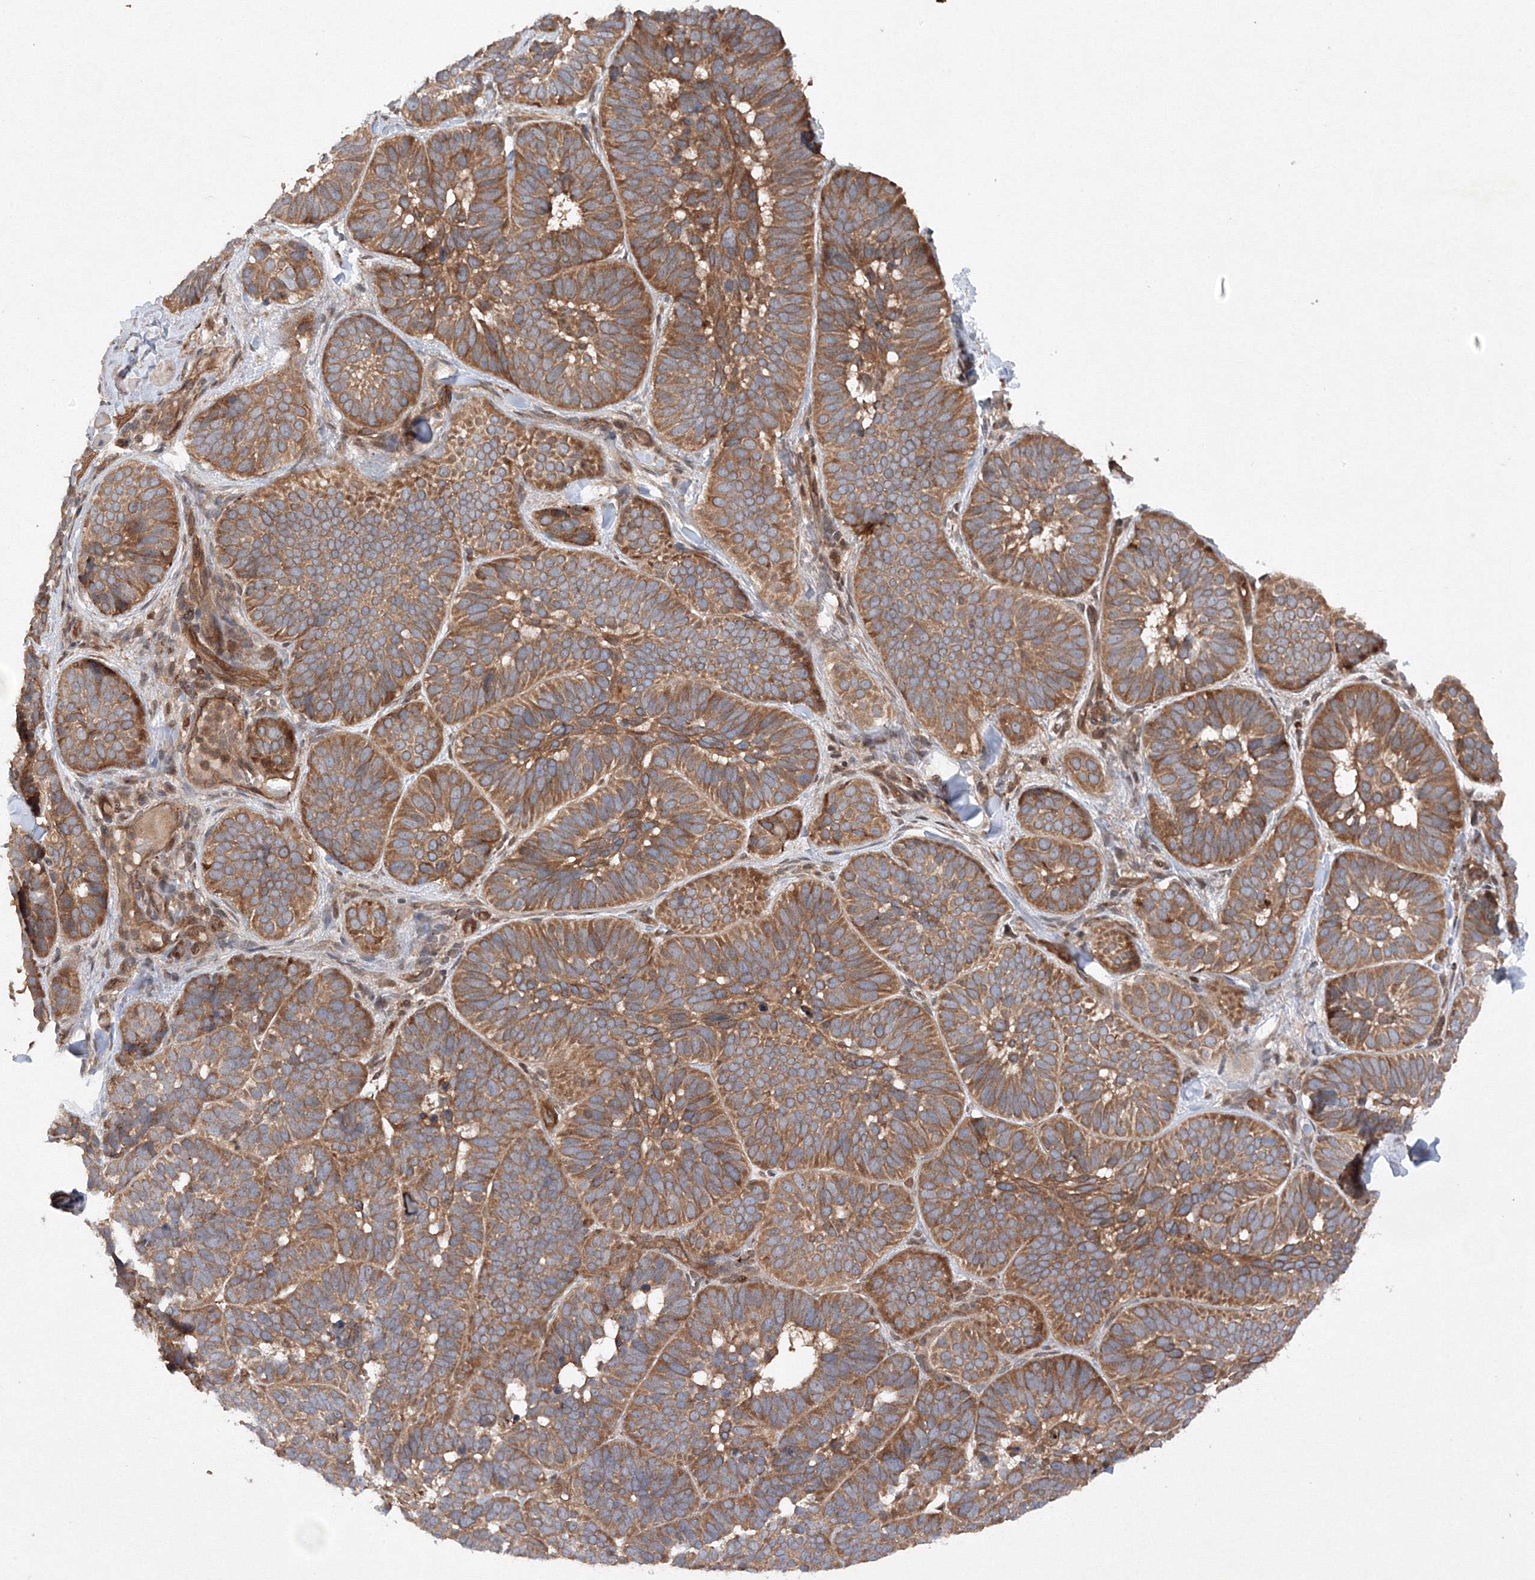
{"staining": {"intensity": "moderate", "quantity": ">75%", "location": "cytoplasmic/membranous"}, "tissue": "skin cancer", "cell_type": "Tumor cells", "image_type": "cancer", "snomed": [{"axis": "morphology", "description": "Basal cell carcinoma"}, {"axis": "topography", "description": "Skin"}], "caption": "Skin cancer stained for a protein shows moderate cytoplasmic/membranous positivity in tumor cells. The staining was performed using DAB, with brown indicating positive protein expression. Nuclei are stained blue with hematoxylin.", "gene": "DCTD", "patient": {"sex": "male", "age": 62}}